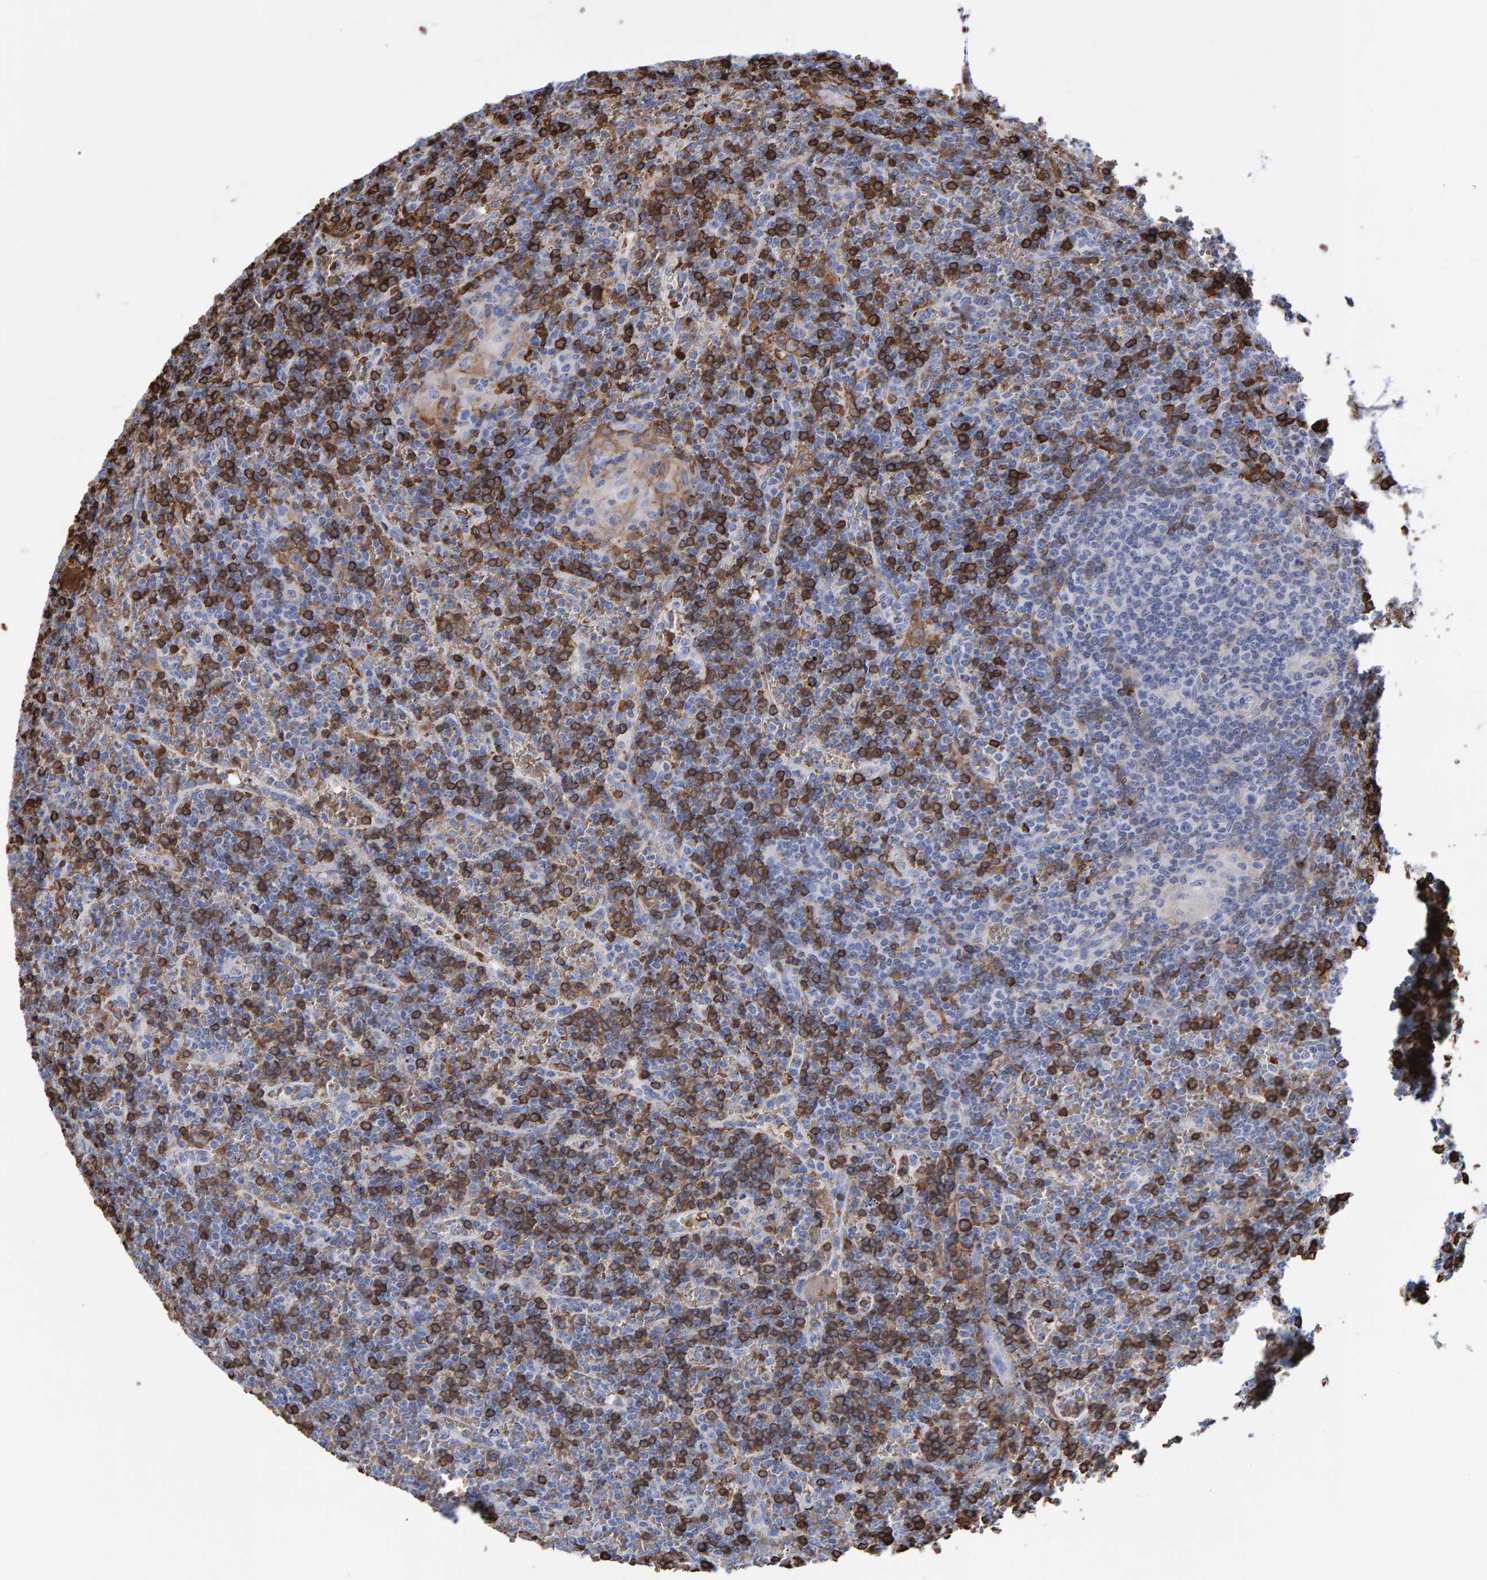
{"staining": {"intensity": "moderate", "quantity": "25%-75%", "location": "cytoplasmic/membranous"}, "tissue": "lymphoma", "cell_type": "Tumor cells", "image_type": "cancer", "snomed": [{"axis": "morphology", "description": "Malignant lymphoma, non-Hodgkin's type, Low grade"}, {"axis": "topography", "description": "Spleen"}], "caption": "This histopathology image displays immunohistochemistry (IHC) staining of lymphoma, with medium moderate cytoplasmic/membranous staining in approximately 25%-75% of tumor cells.", "gene": "VPS9D1", "patient": {"sex": "female", "age": 19}}